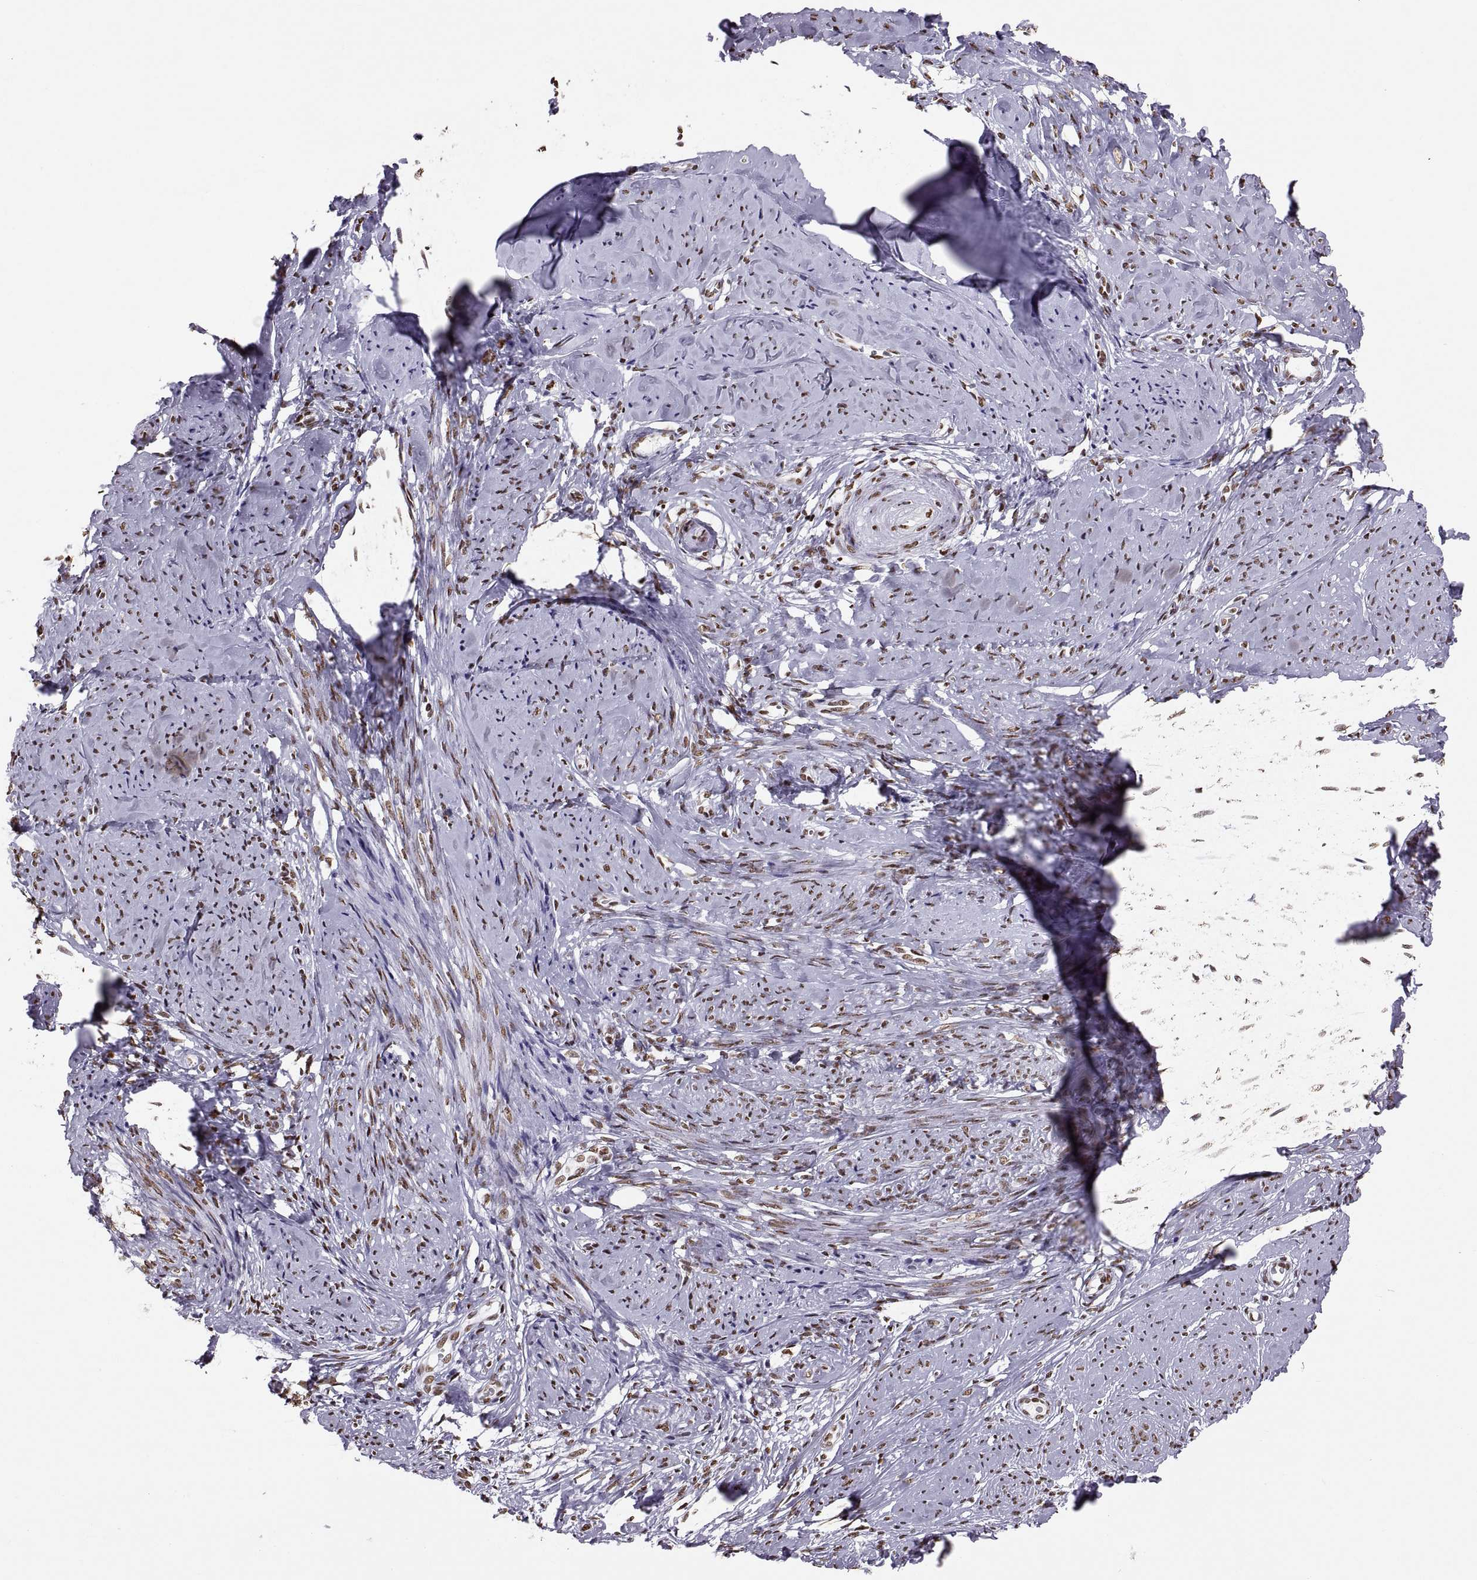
{"staining": {"intensity": "moderate", "quantity": "25%-75%", "location": "nuclear"}, "tissue": "smooth muscle", "cell_type": "Smooth muscle cells", "image_type": "normal", "snomed": [{"axis": "morphology", "description": "Normal tissue, NOS"}, {"axis": "topography", "description": "Smooth muscle"}], "caption": "Approximately 25%-75% of smooth muscle cells in benign human smooth muscle reveal moderate nuclear protein expression as visualized by brown immunohistochemical staining.", "gene": "SNAI1", "patient": {"sex": "female", "age": 48}}